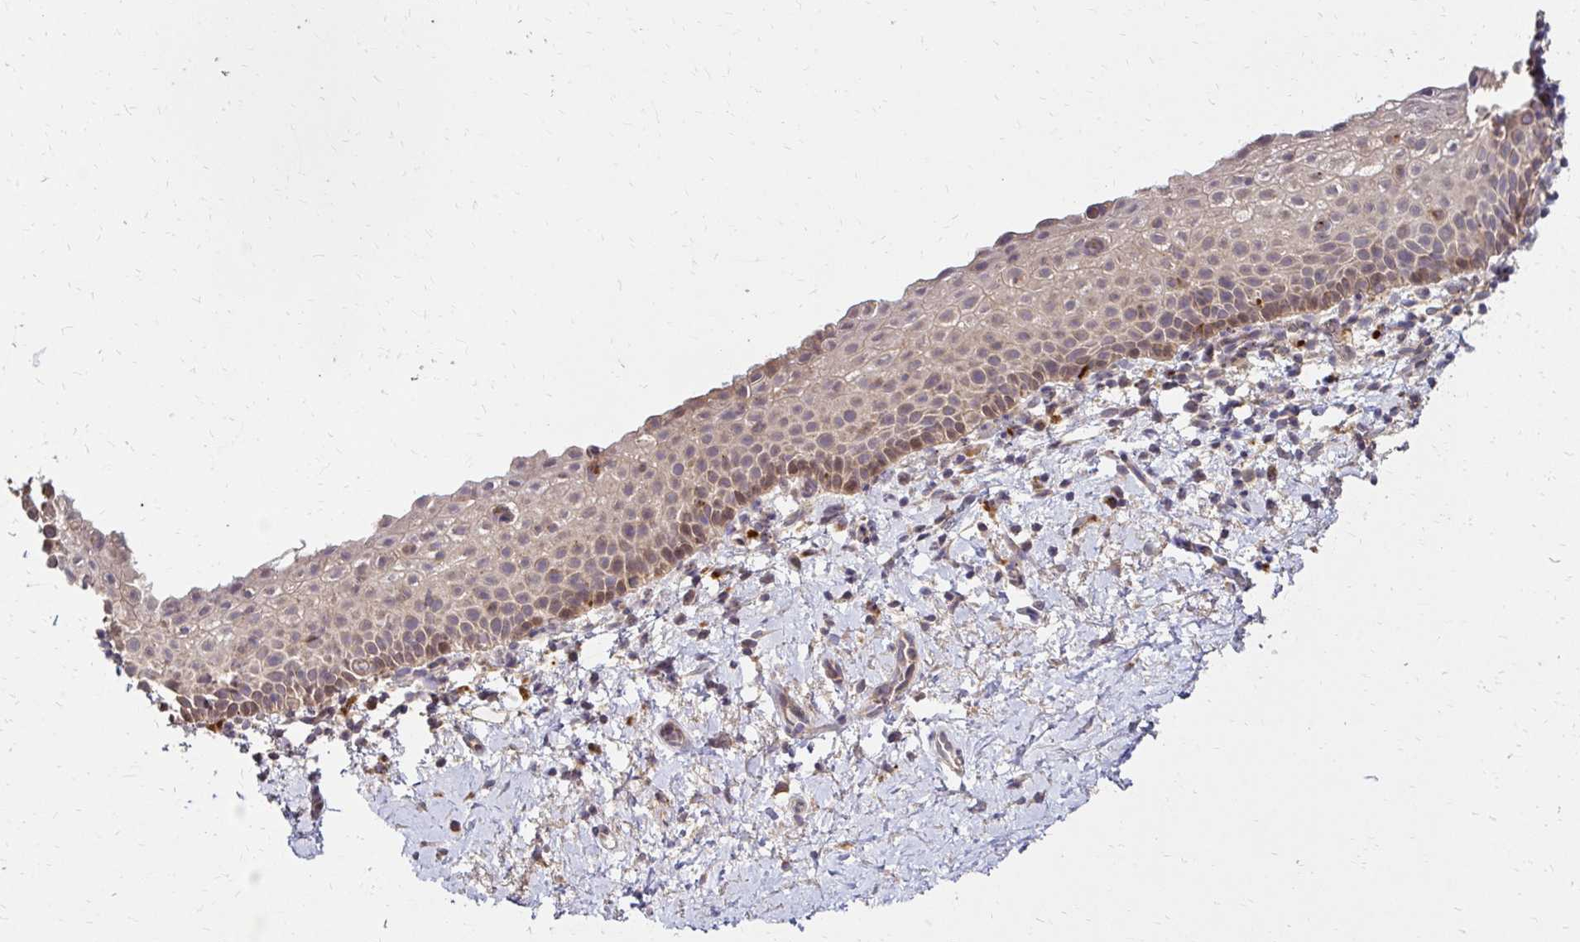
{"staining": {"intensity": "moderate", "quantity": "<25%", "location": "cytoplasmic/membranous"}, "tissue": "vagina", "cell_type": "Squamous epithelial cells", "image_type": "normal", "snomed": [{"axis": "morphology", "description": "Normal tissue, NOS"}, {"axis": "topography", "description": "Vagina"}], "caption": "Squamous epithelial cells exhibit low levels of moderate cytoplasmic/membranous positivity in approximately <25% of cells in unremarkable vagina.", "gene": "IDUA", "patient": {"sex": "female", "age": 61}}